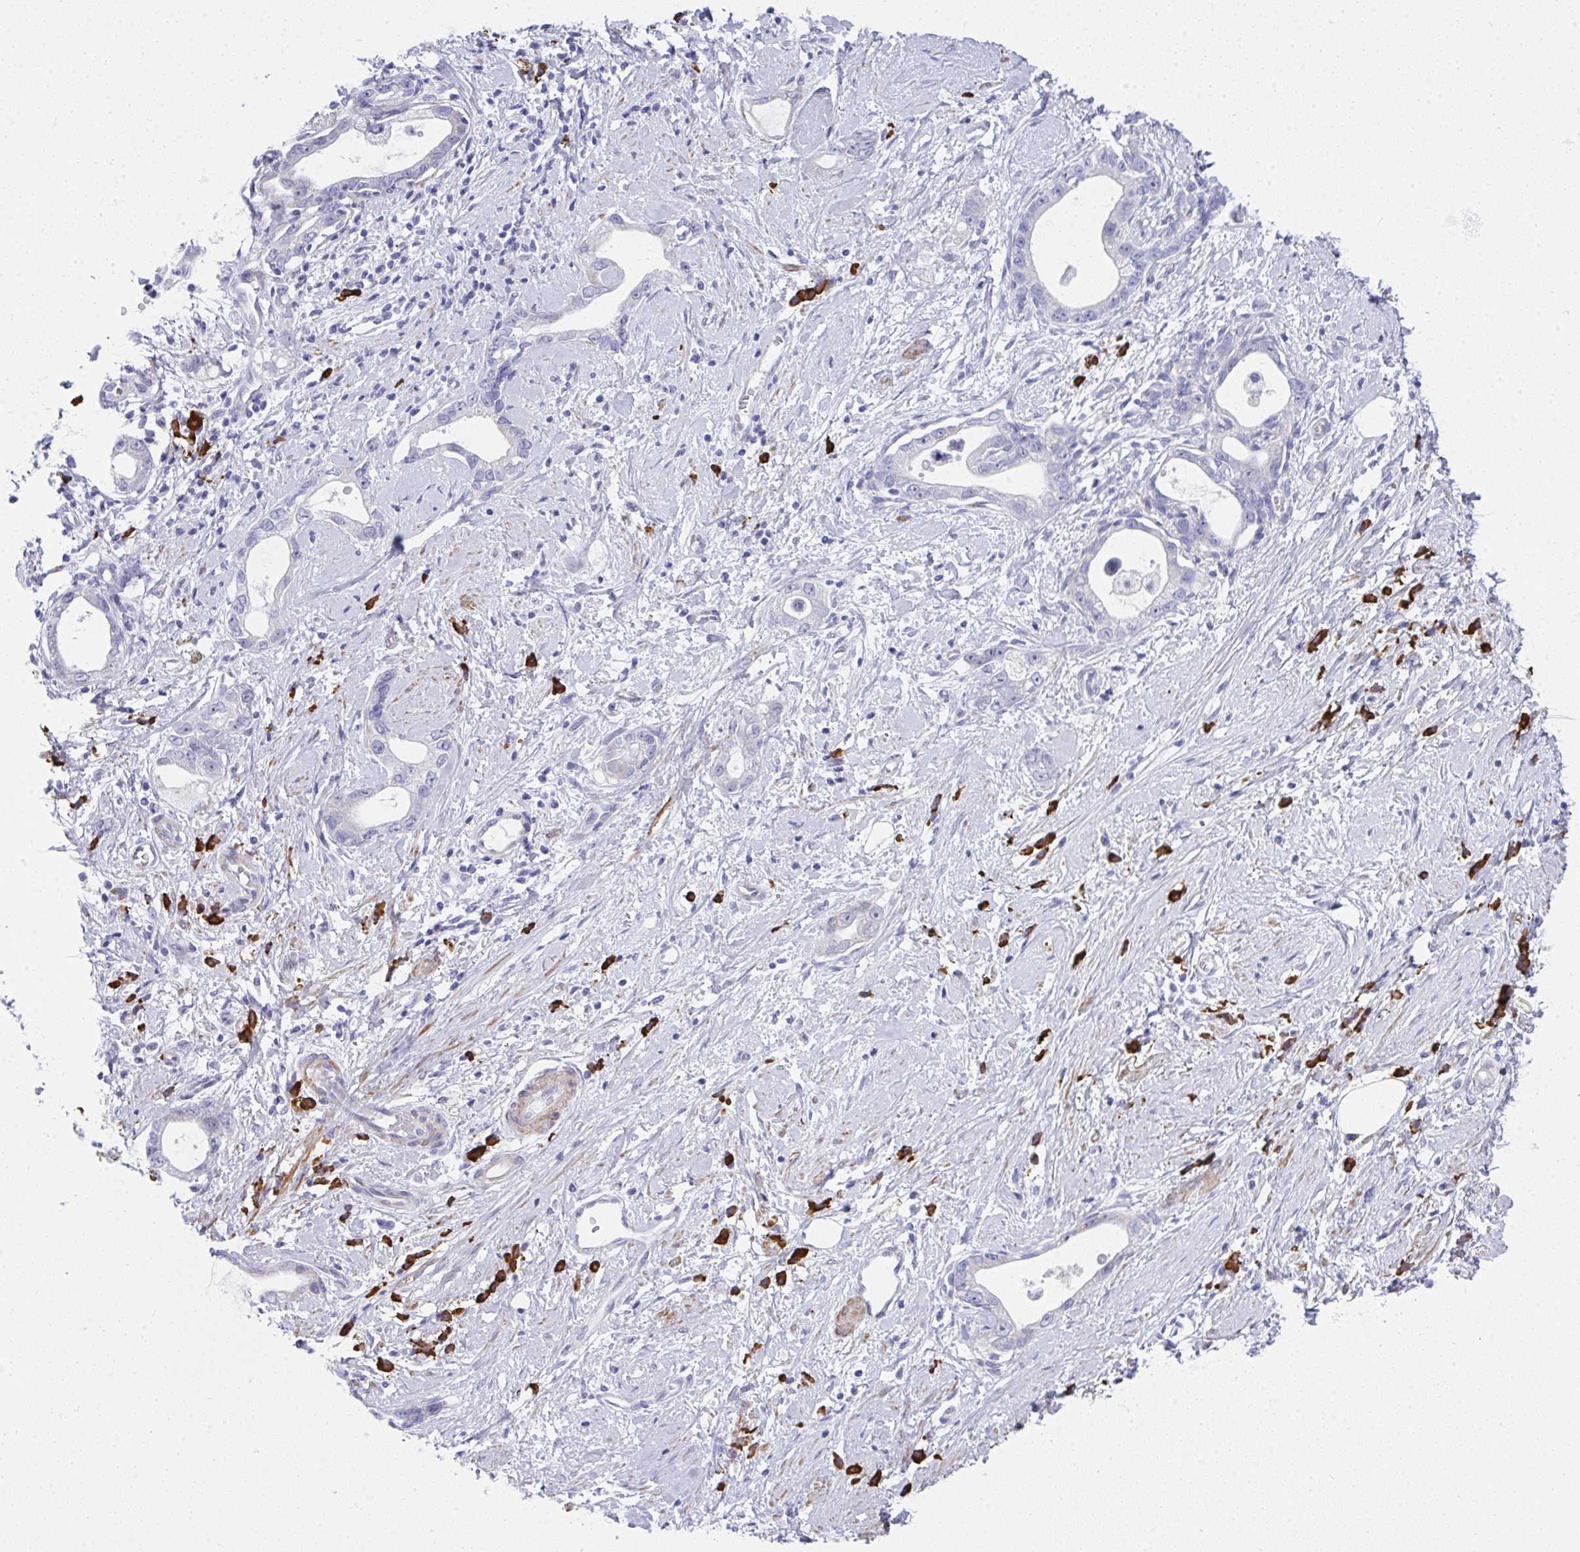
{"staining": {"intensity": "negative", "quantity": "none", "location": "none"}, "tissue": "stomach cancer", "cell_type": "Tumor cells", "image_type": "cancer", "snomed": [{"axis": "morphology", "description": "Adenocarcinoma, NOS"}, {"axis": "topography", "description": "Stomach"}], "caption": "Immunohistochemistry (IHC) image of neoplastic tissue: human stomach cancer (adenocarcinoma) stained with DAB (3,3'-diaminobenzidine) reveals no significant protein expression in tumor cells.", "gene": "PUS7L", "patient": {"sex": "male", "age": 55}}